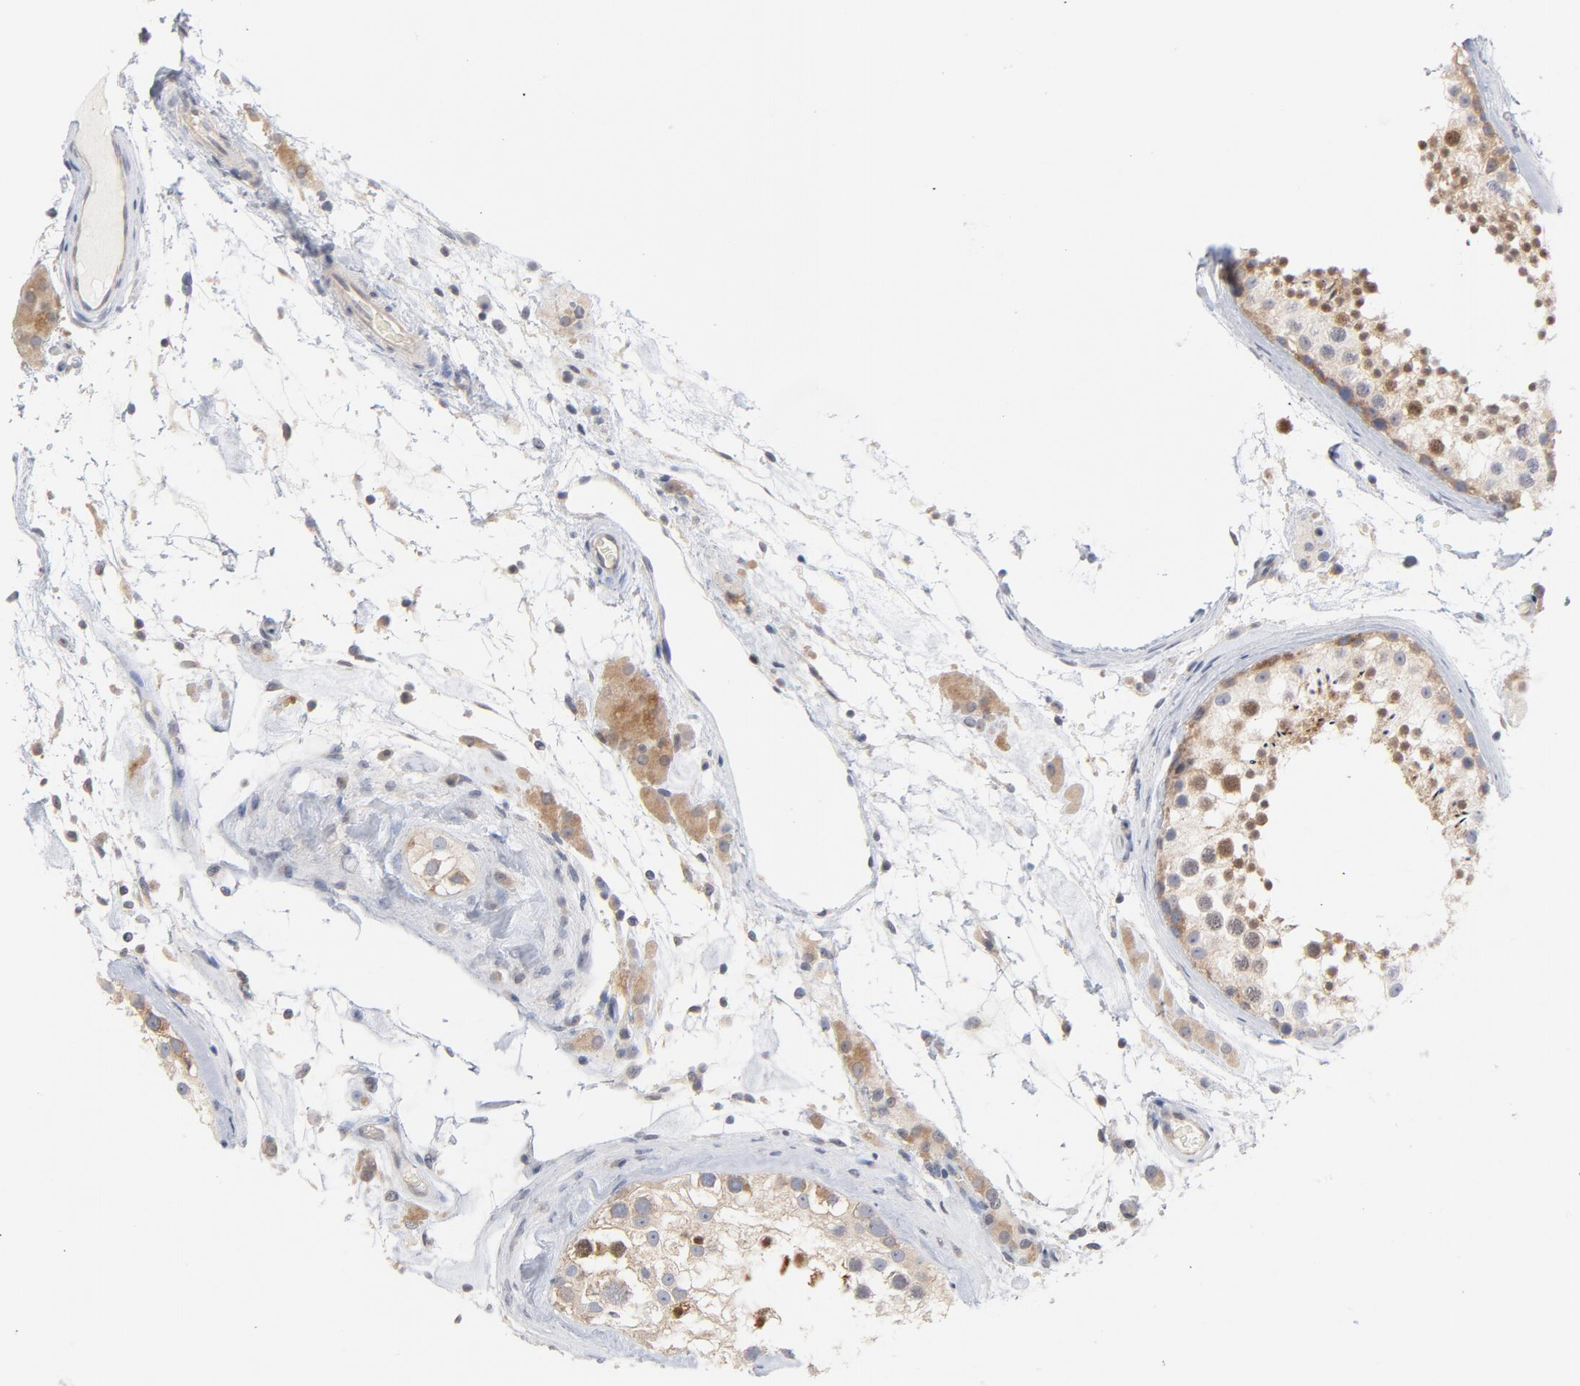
{"staining": {"intensity": "weak", "quantity": "25%-75%", "location": "cytoplasmic/membranous,nuclear"}, "tissue": "testis", "cell_type": "Cells in seminiferous ducts", "image_type": "normal", "snomed": [{"axis": "morphology", "description": "Normal tissue, NOS"}, {"axis": "topography", "description": "Testis"}], "caption": "The immunohistochemical stain highlights weak cytoplasmic/membranous,nuclear expression in cells in seminiferous ducts of benign testis.", "gene": "UBL4A", "patient": {"sex": "male", "age": 46}}